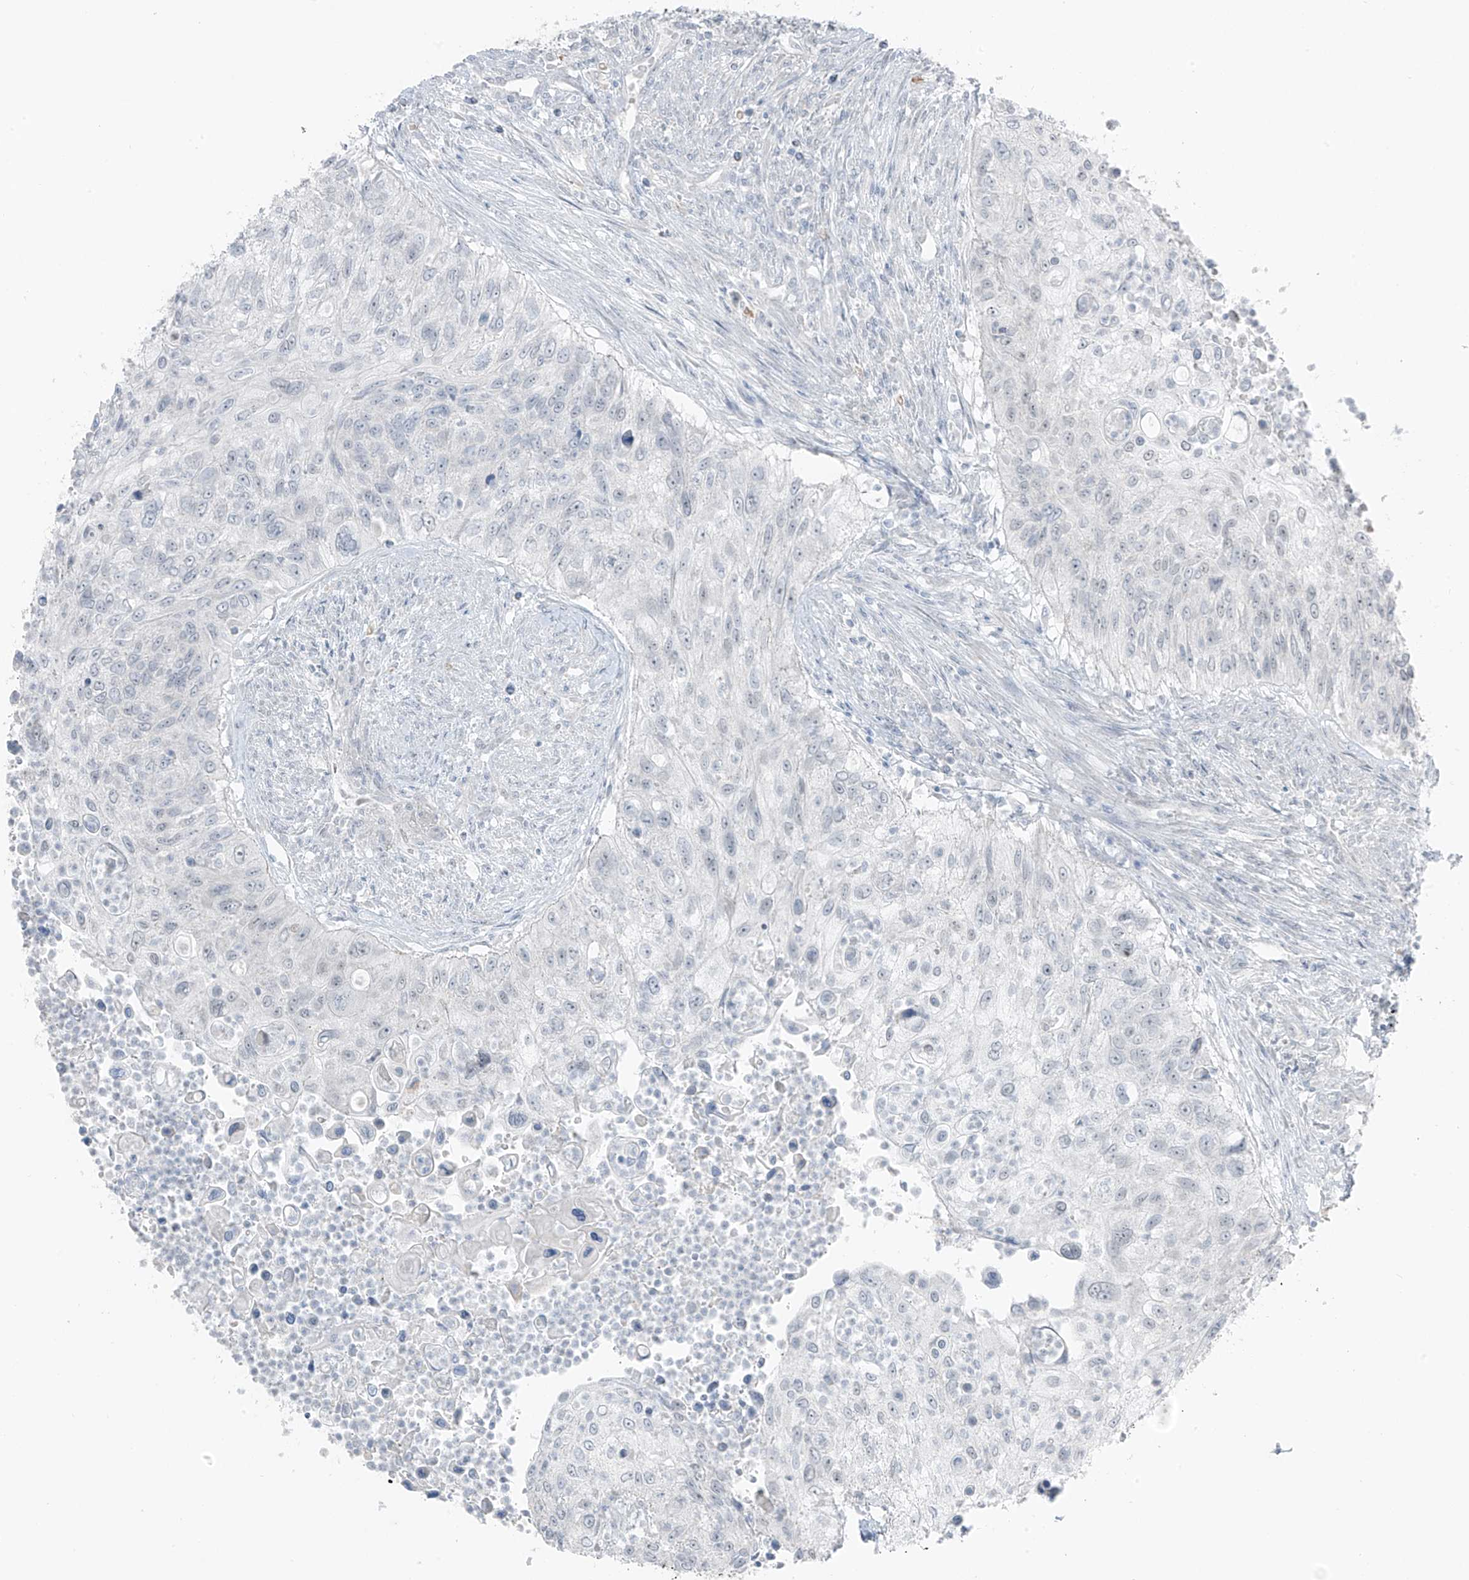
{"staining": {"intensity": "negative", "quantity": "none", "location": "none"}, "tissue": "urothelial cancer", "cell_type": "Tumor cells", "image_type": "cancer", "snomed": [{"axis": "morphology", "description": "Urothelial carcinoma, High grade"}, {"axis": "topography", "description": "Urinary bladder"}], "caption": "Immunohistochemical staining of urothelial cancer reveals no significant staining in tumor cells.", "gene": "PRDM6", "patient": {"sex": "female", "age": 60}}